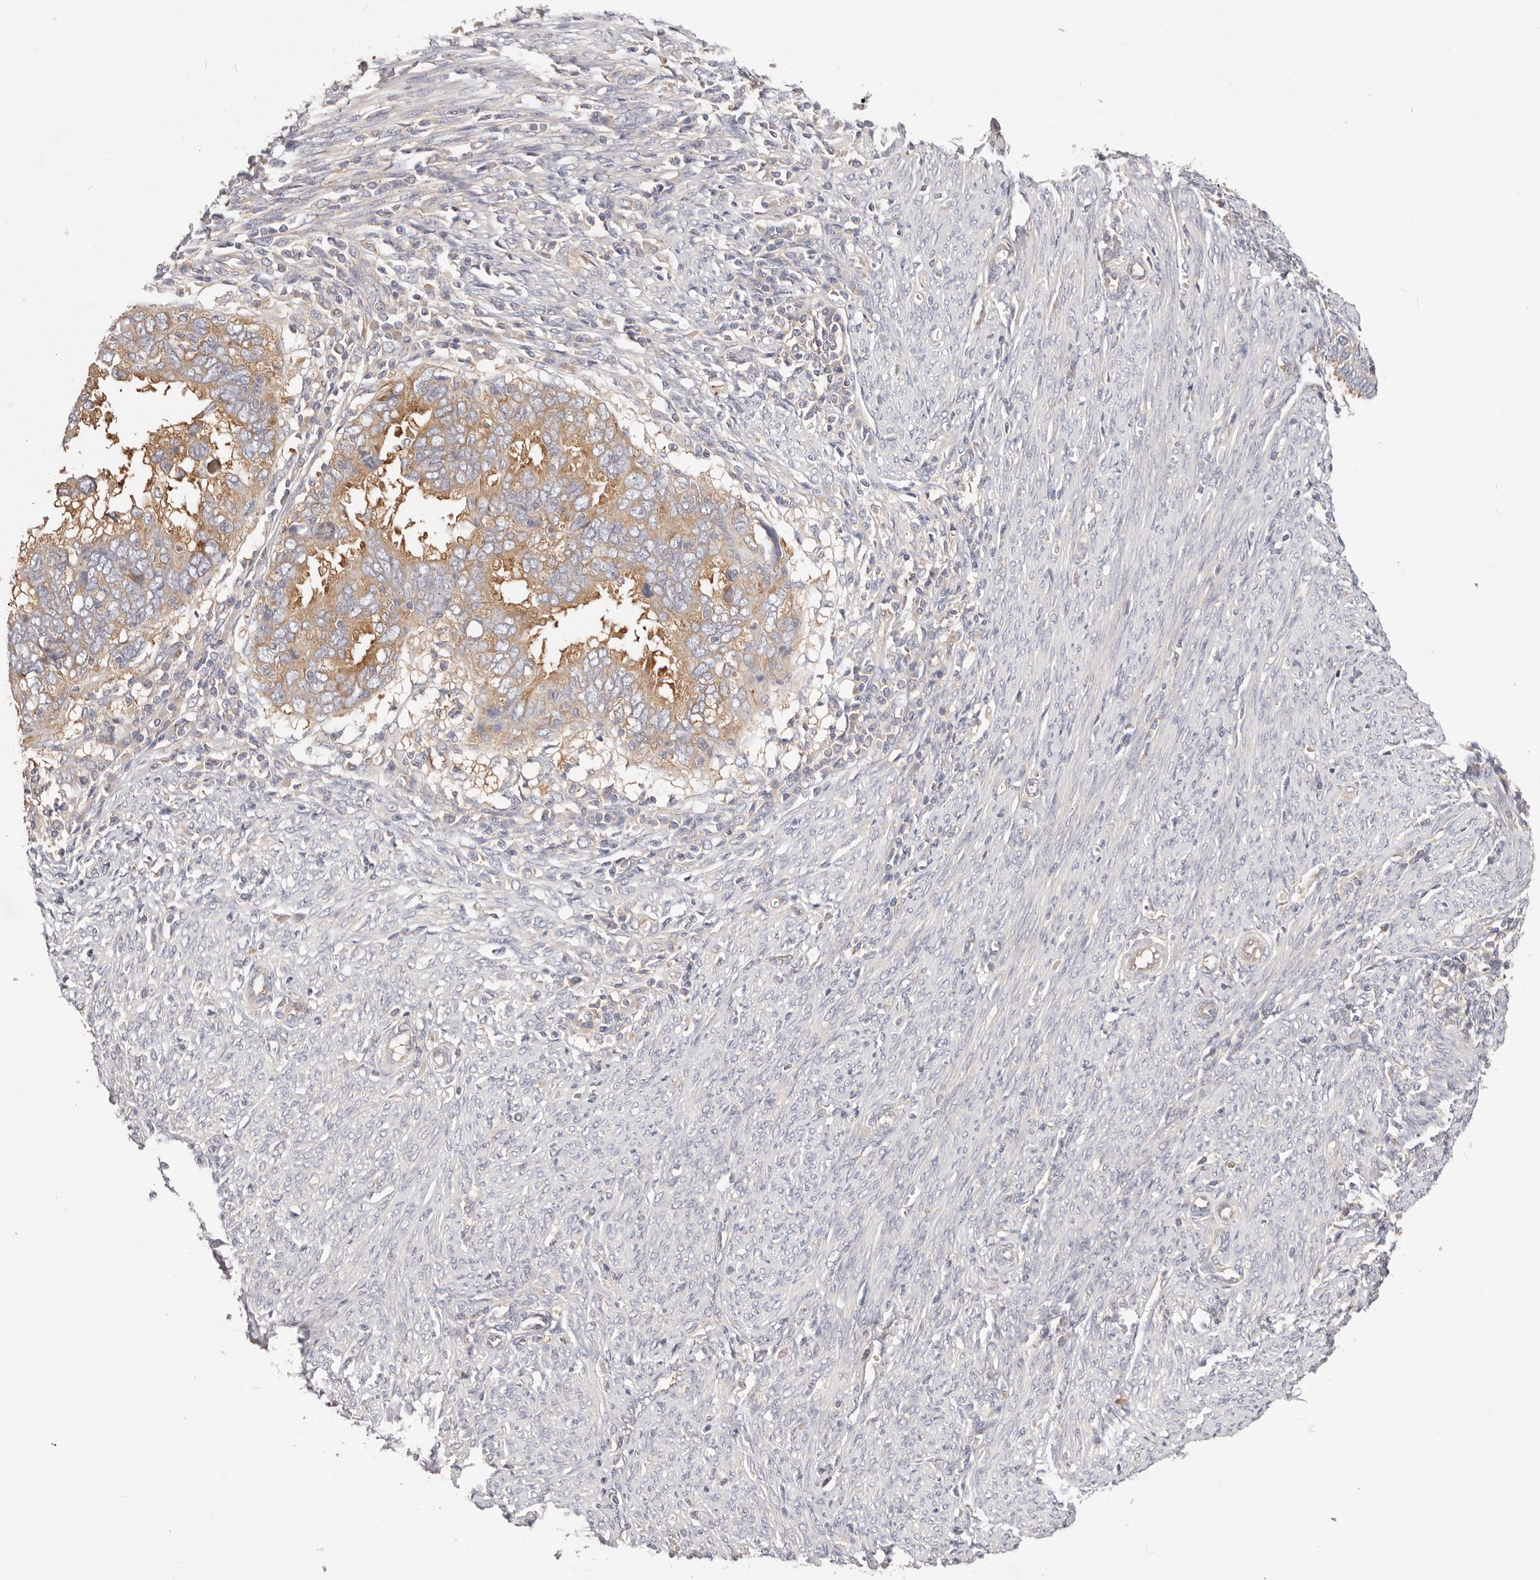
{"staining": {"intensity": "moderate", "quantity": ">75%", "location": "cytoplasmic/membranous"}, "tissue": "endometrial cancer", "cell_type": "Tumor cells", "image_type": "cancer", "snomed": [{"axis": "morphology", "description": "Adenocarcinoma, NOS"}, {"axis": "topography", "description": "Uterus"}], "caption": "Moderate cytoplasmic/membranous positivity for a protein is appreciated in about >75% of tumor cells of endometrial cancer using IHC.", "gene": "KCMF1", "patient": {"sex": "female", "age": 77}}